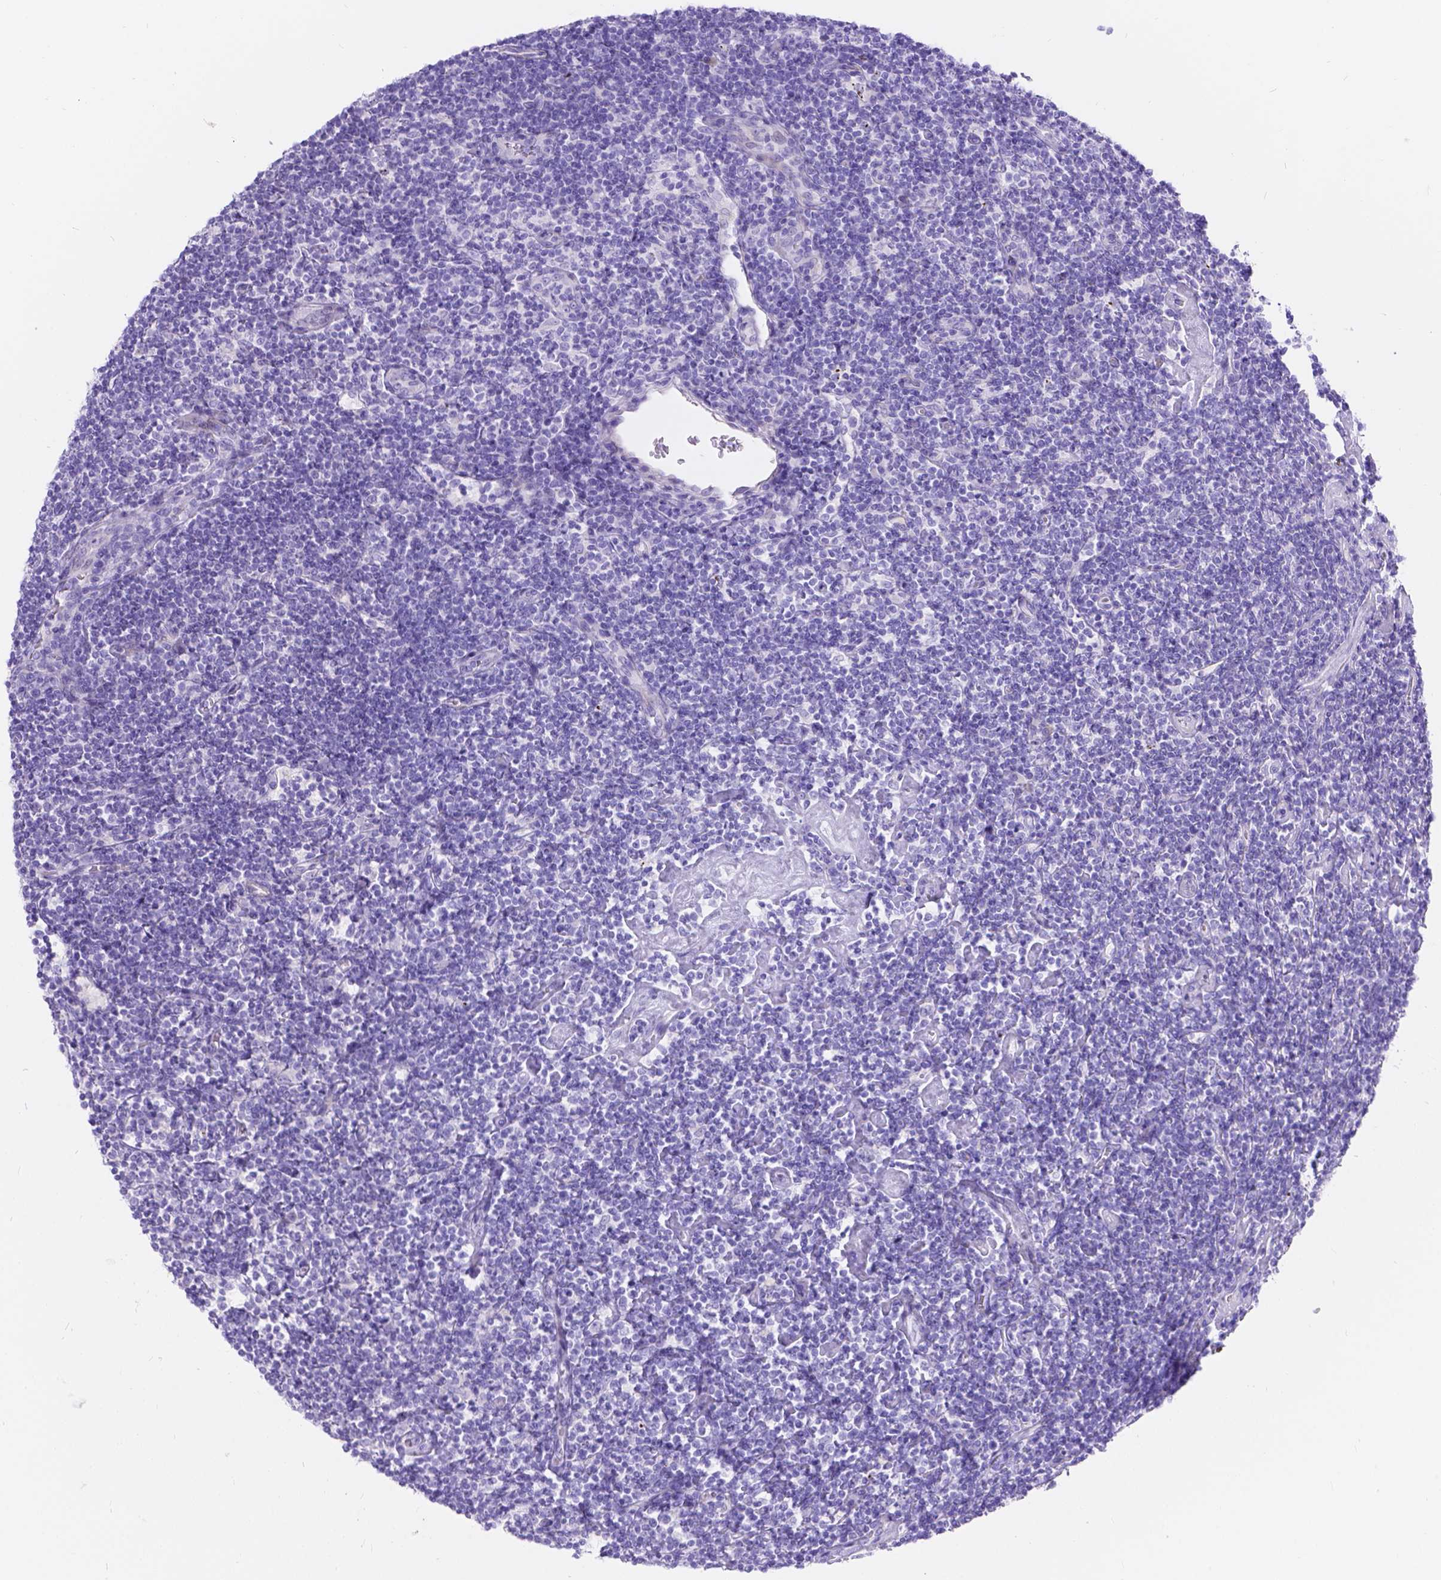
{"staining": {"intensity": "negative", "quantity": "none", "location": "none"}, "tissue": "lymphoma", "cell_type": "Tumor cells", "image_type": "cancer", "snomed": [{"axis": "morphology", "description": "Hodgkin's disease, NOS"}, {"axis": "topography", "description": "Lymph node"}], "caption": "Immunohistochemistry of human lymphoma exhibits no expression in tumor cells.", "gene": "KLHL10", "patient": {"sex": "male", "age": 40}}